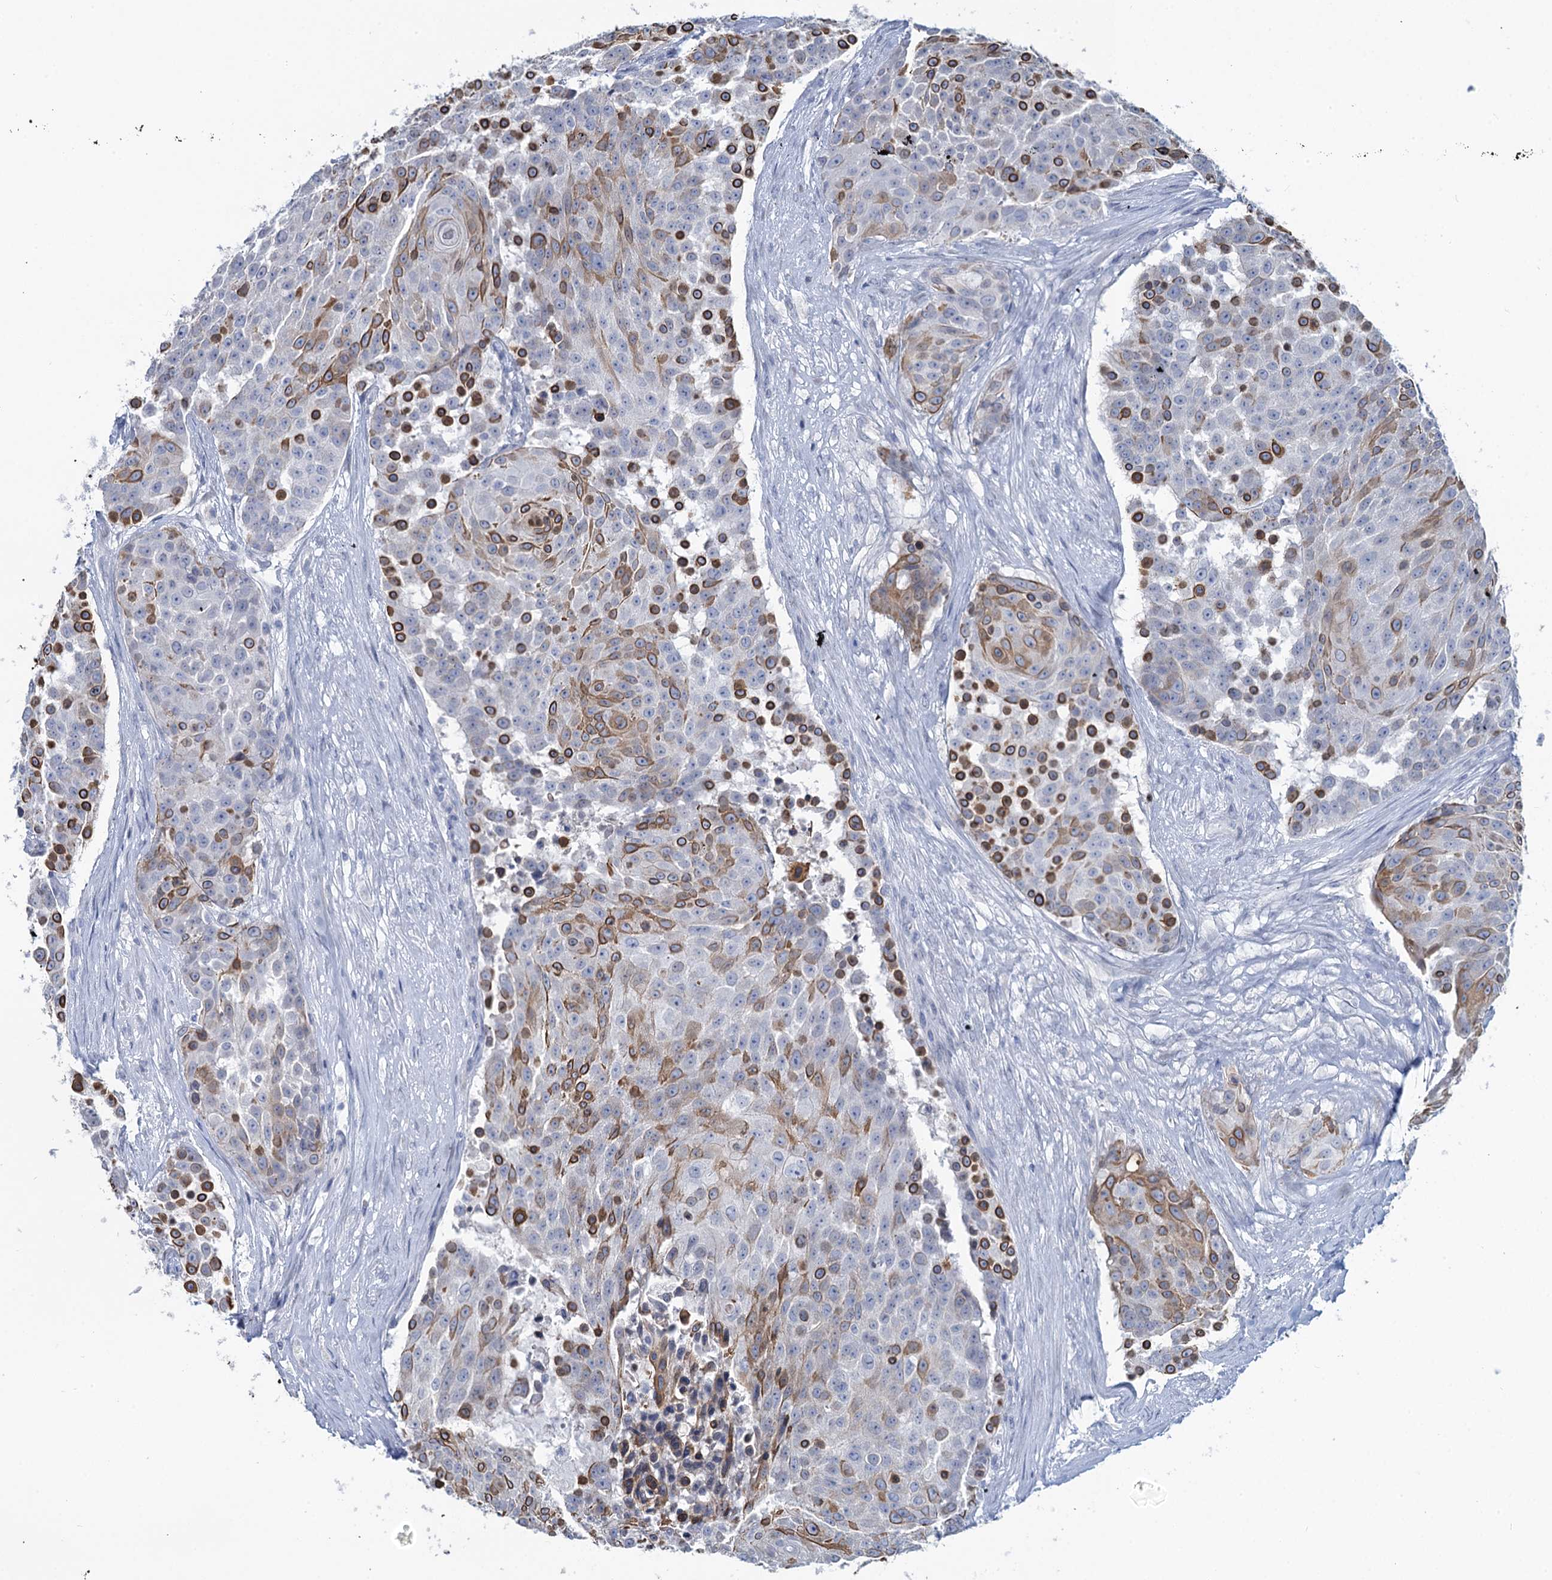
{"staining": {"intensity": "moderate", "quantity": "<25%", "location": "cytoplasmic/membranous"}, "tissue": "urothelial cancer", "cell_type": "Tumor cells", "image_type": "cancer", "snomed": [{"axis": "morphology", "description": "Urothelial carcinoma, High grade"}, {"axis": "topography", "description": "Urinary bladder"}], "caption": "Human high-grade urothelial carcinoma stained for a protein (brown) displays moderate cytoplasmic/membranous positive staining in approximately <25% of tumor cells.", "gene": "TOX3", "patient": {"sex": "female", "age": 63}}